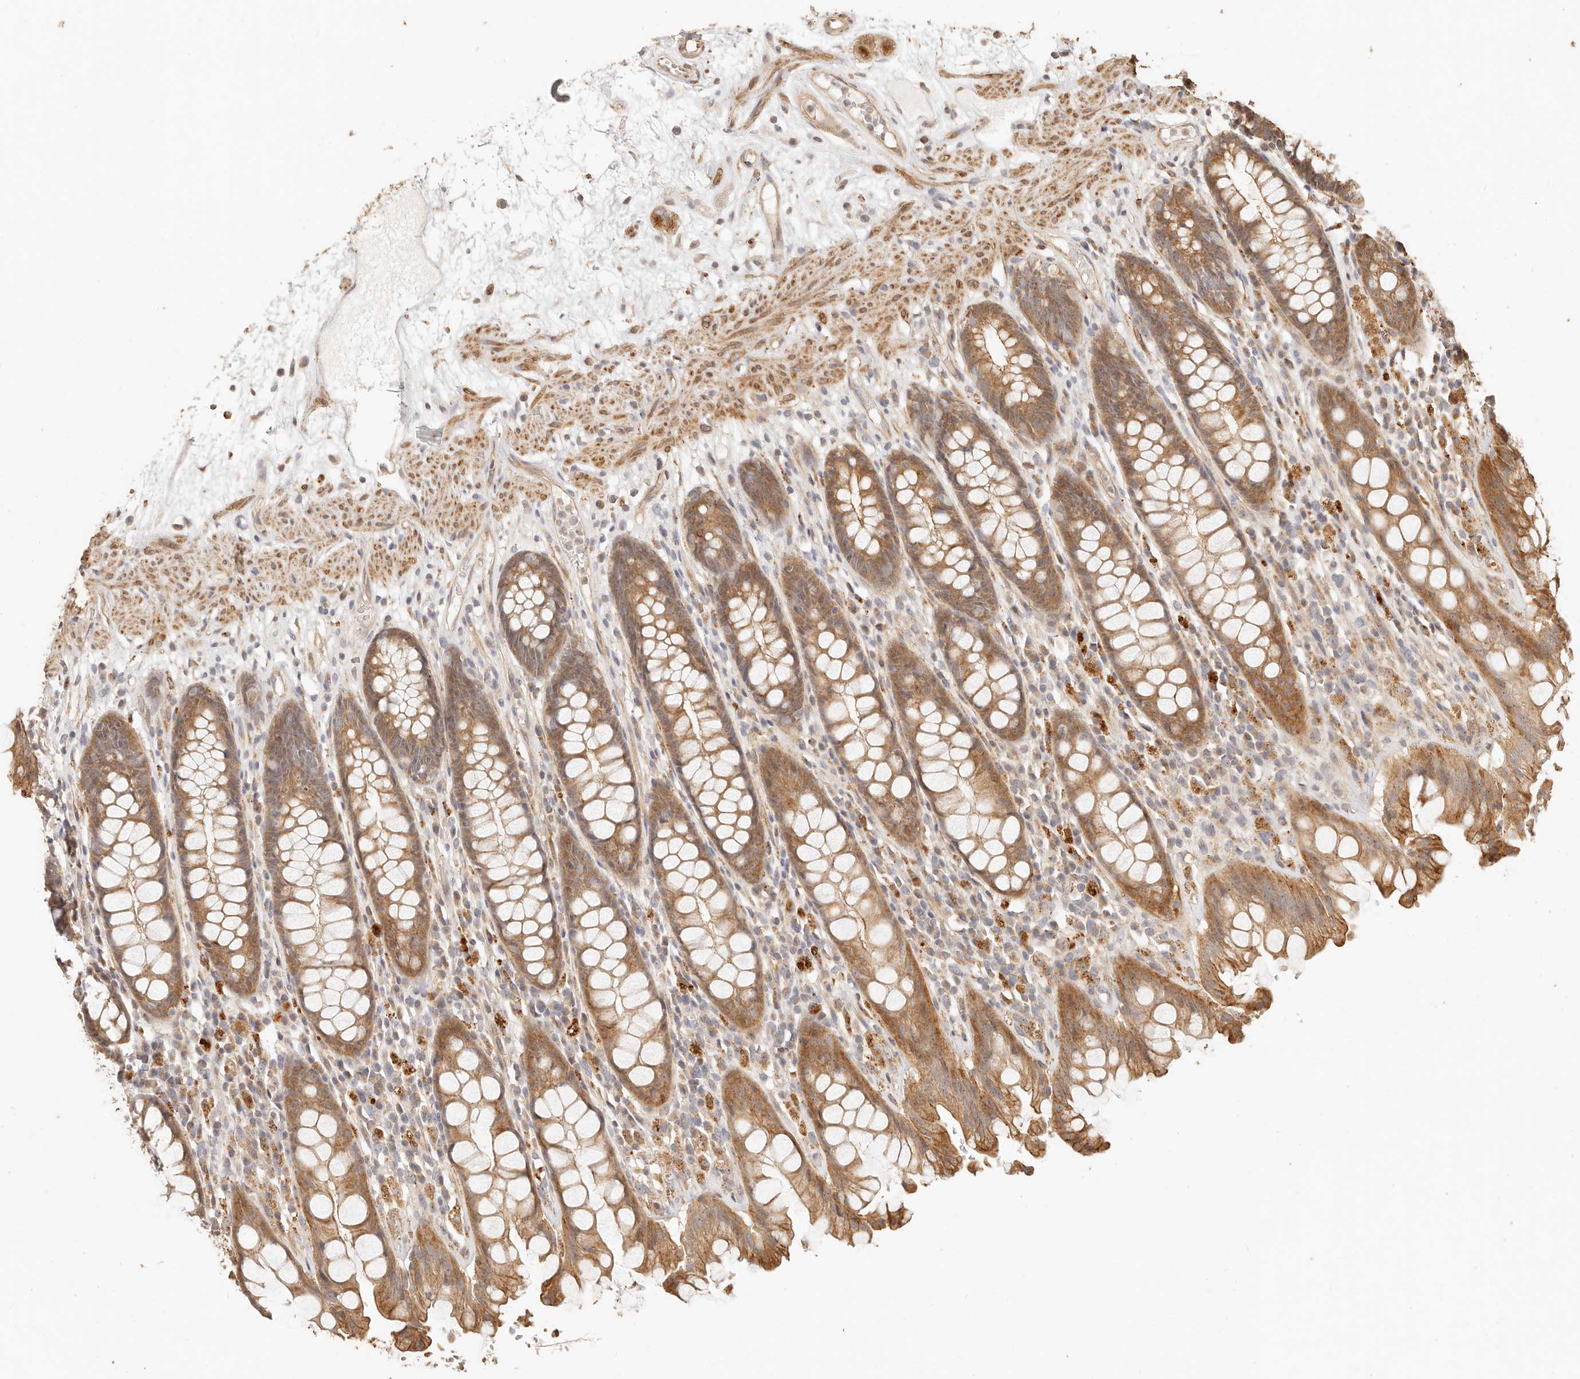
{"staining": {"intensity": "moderate", "quantity": ">75%", "location": "cytoplasmic/membranous"}, "tissue": "rectum", "cell_type": "Glandular cells", "image_type": "normal", "snomed": [{"axis": "morphology", "description": "Normal tissue, NOS"}, {"axis": "topography", "description": "Rectum"}], "caption": "The histopathology image shows a brown stain indicating the presence of a protein in the cytoplasmic/membranous of glandular cells in rectum. The protein is stained brown, and the nuclei are stained in blue (DAB (3,3'-diaminobenzidine) IHC with brightfield microscopy, high magnification).", "gene": "PTPN22", "patient": {"sex": "male", "age": 64}}